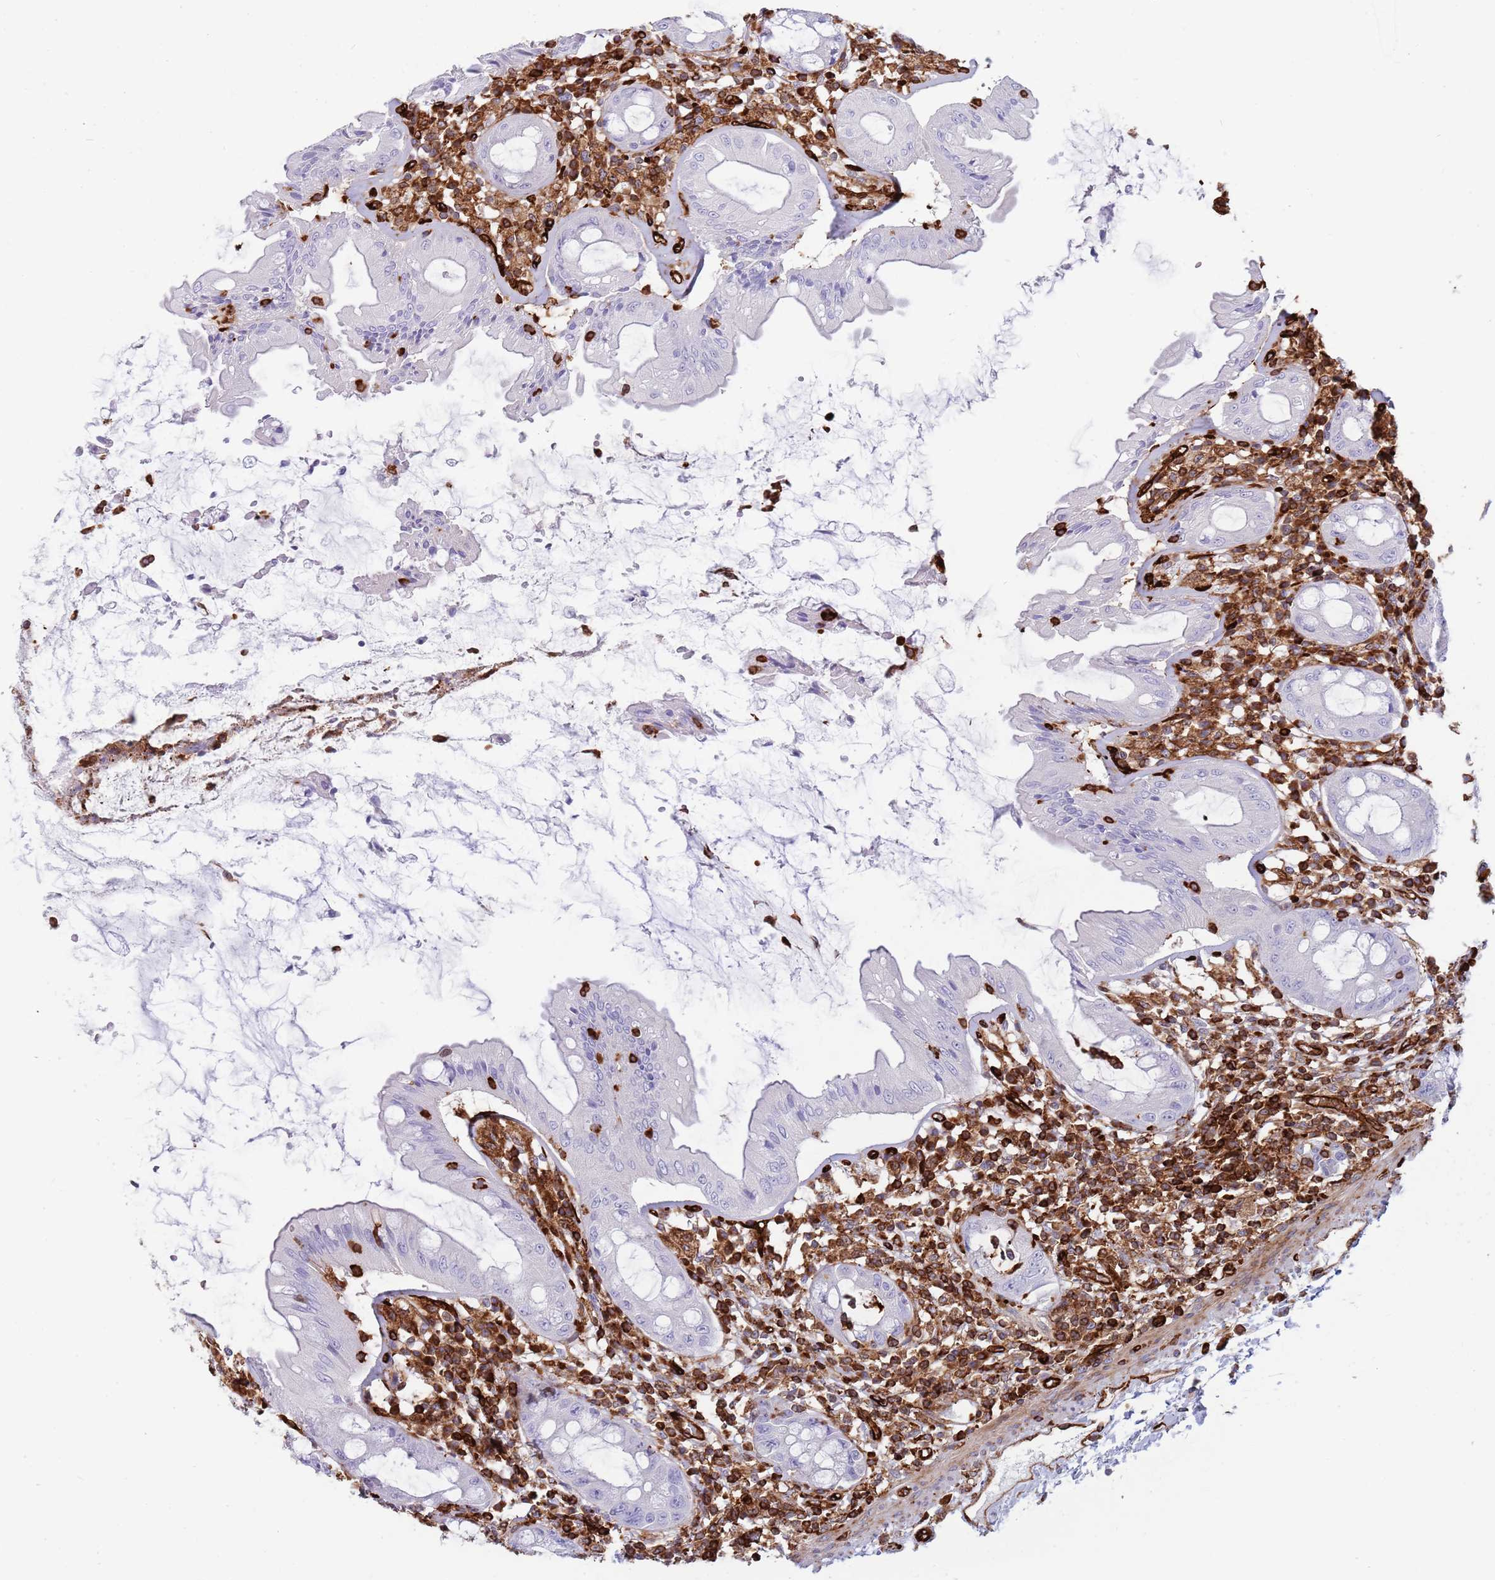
{"staining": {"intensity": "negative", "quantity": "none", "location": "none"}, "tissue": "rectum", "cell_type": "Glandular cells", "image_type": "normal", "snomed": [{"axis": "morphology", "description": "Normal tissue, NOS"}, {"axis": "topography", "description": "Rectum"}], "caption": "Image shows no protein positivity in glandular cells of unremarkable rectum. (Immunohistochemistry, brightfield microscopy, high magnification).", "gene": "KBTBD6", "patient": {"sex": "female", "age": 57}}